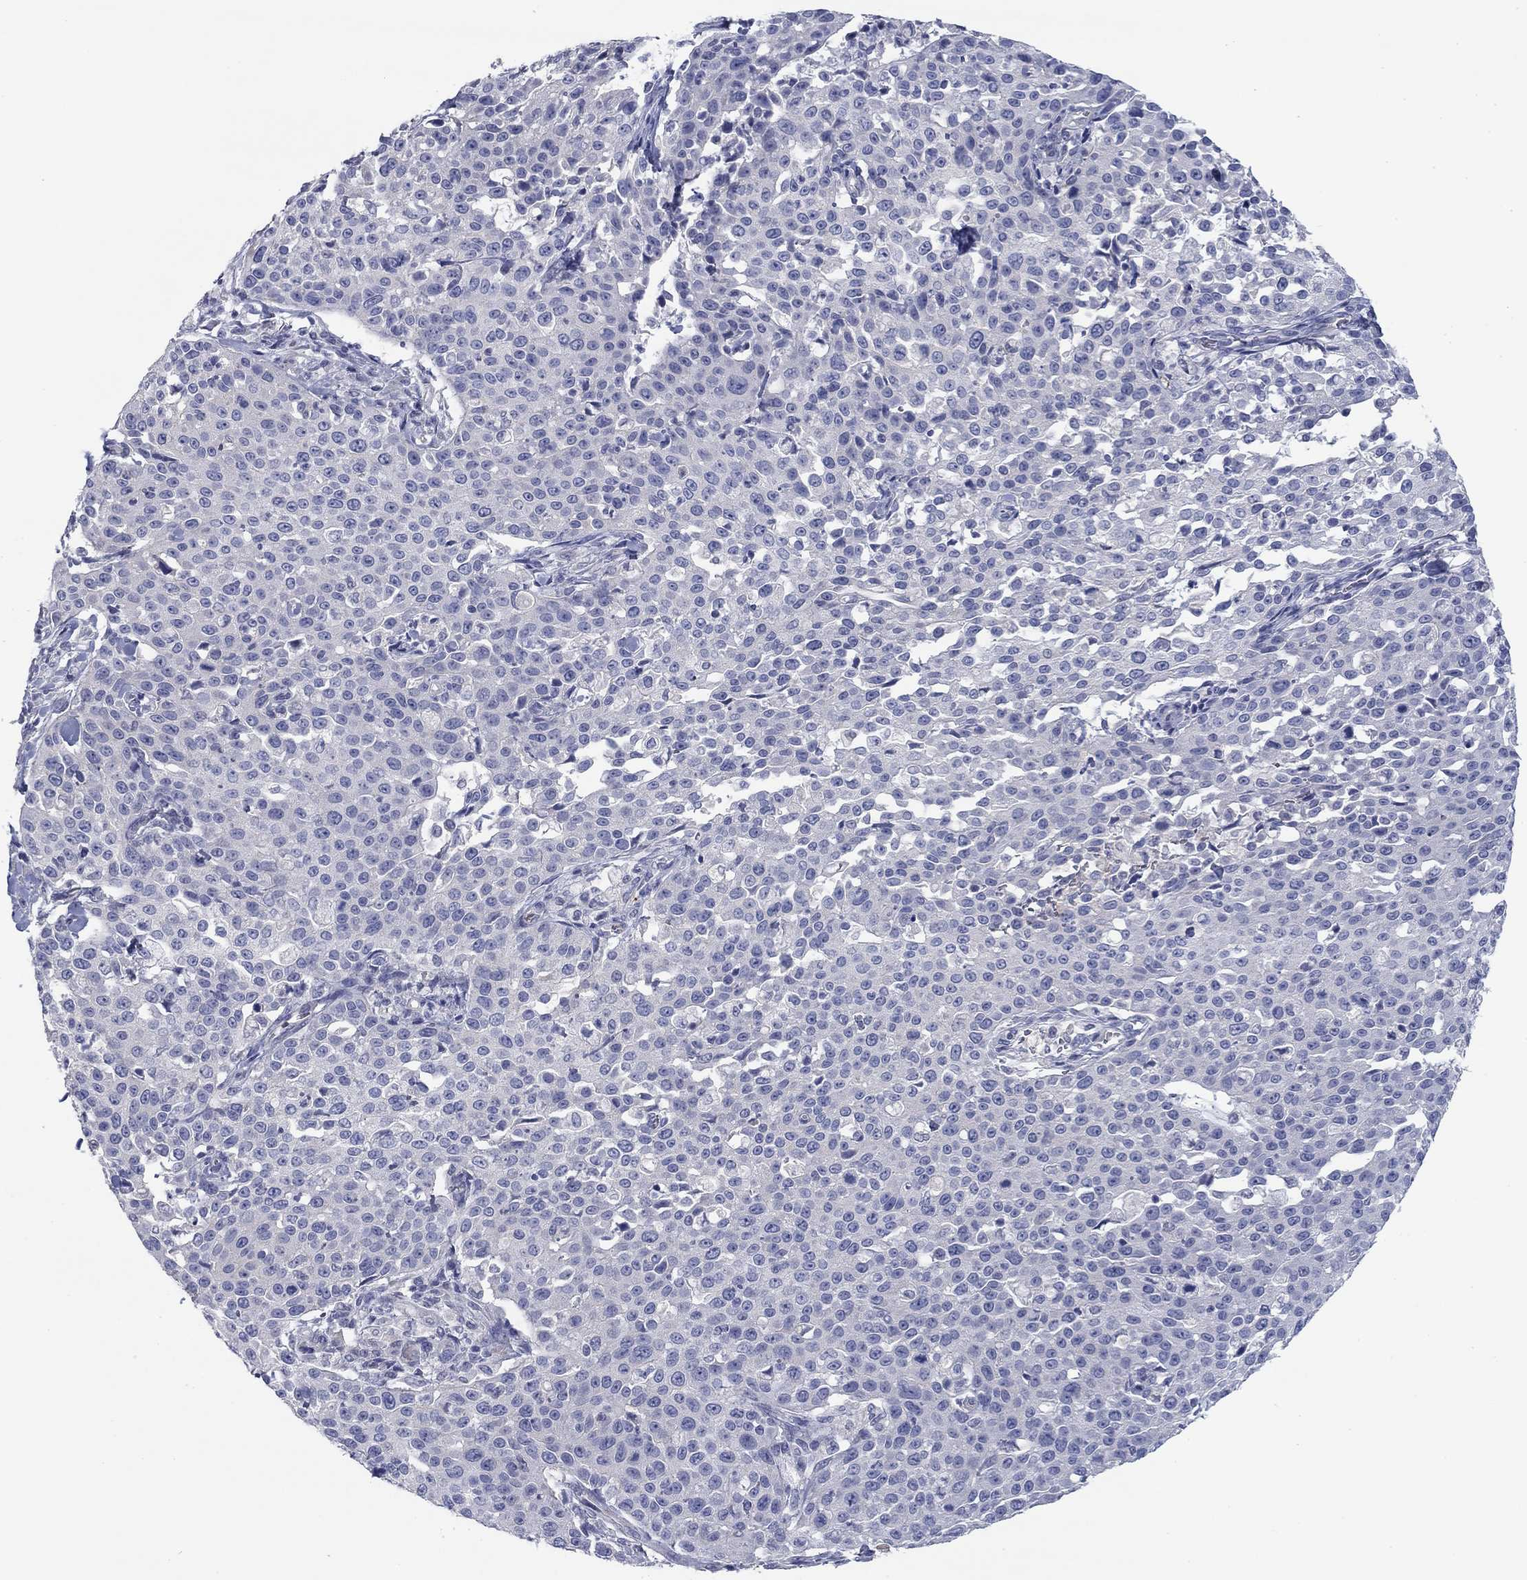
{"staining": {"intensity": "negative", "quantity": "none", "location": "none"}, "tissue": "cervical cancer", "cell_type": "Tumor cells", "image_type": "cancer", "snomed": [{"axis": "morphology", "description": "Squamous cell carcinoma, NOS"}, {"axis": "topography", "description": "Cervix"}], "caption": "Human cervical cancer stained for a protein using immunohistochemistry (IHC) exhibits no positivity in tumor cells.", "gene": "APOC3", "patient": {"sex": "female", "age": 26}}